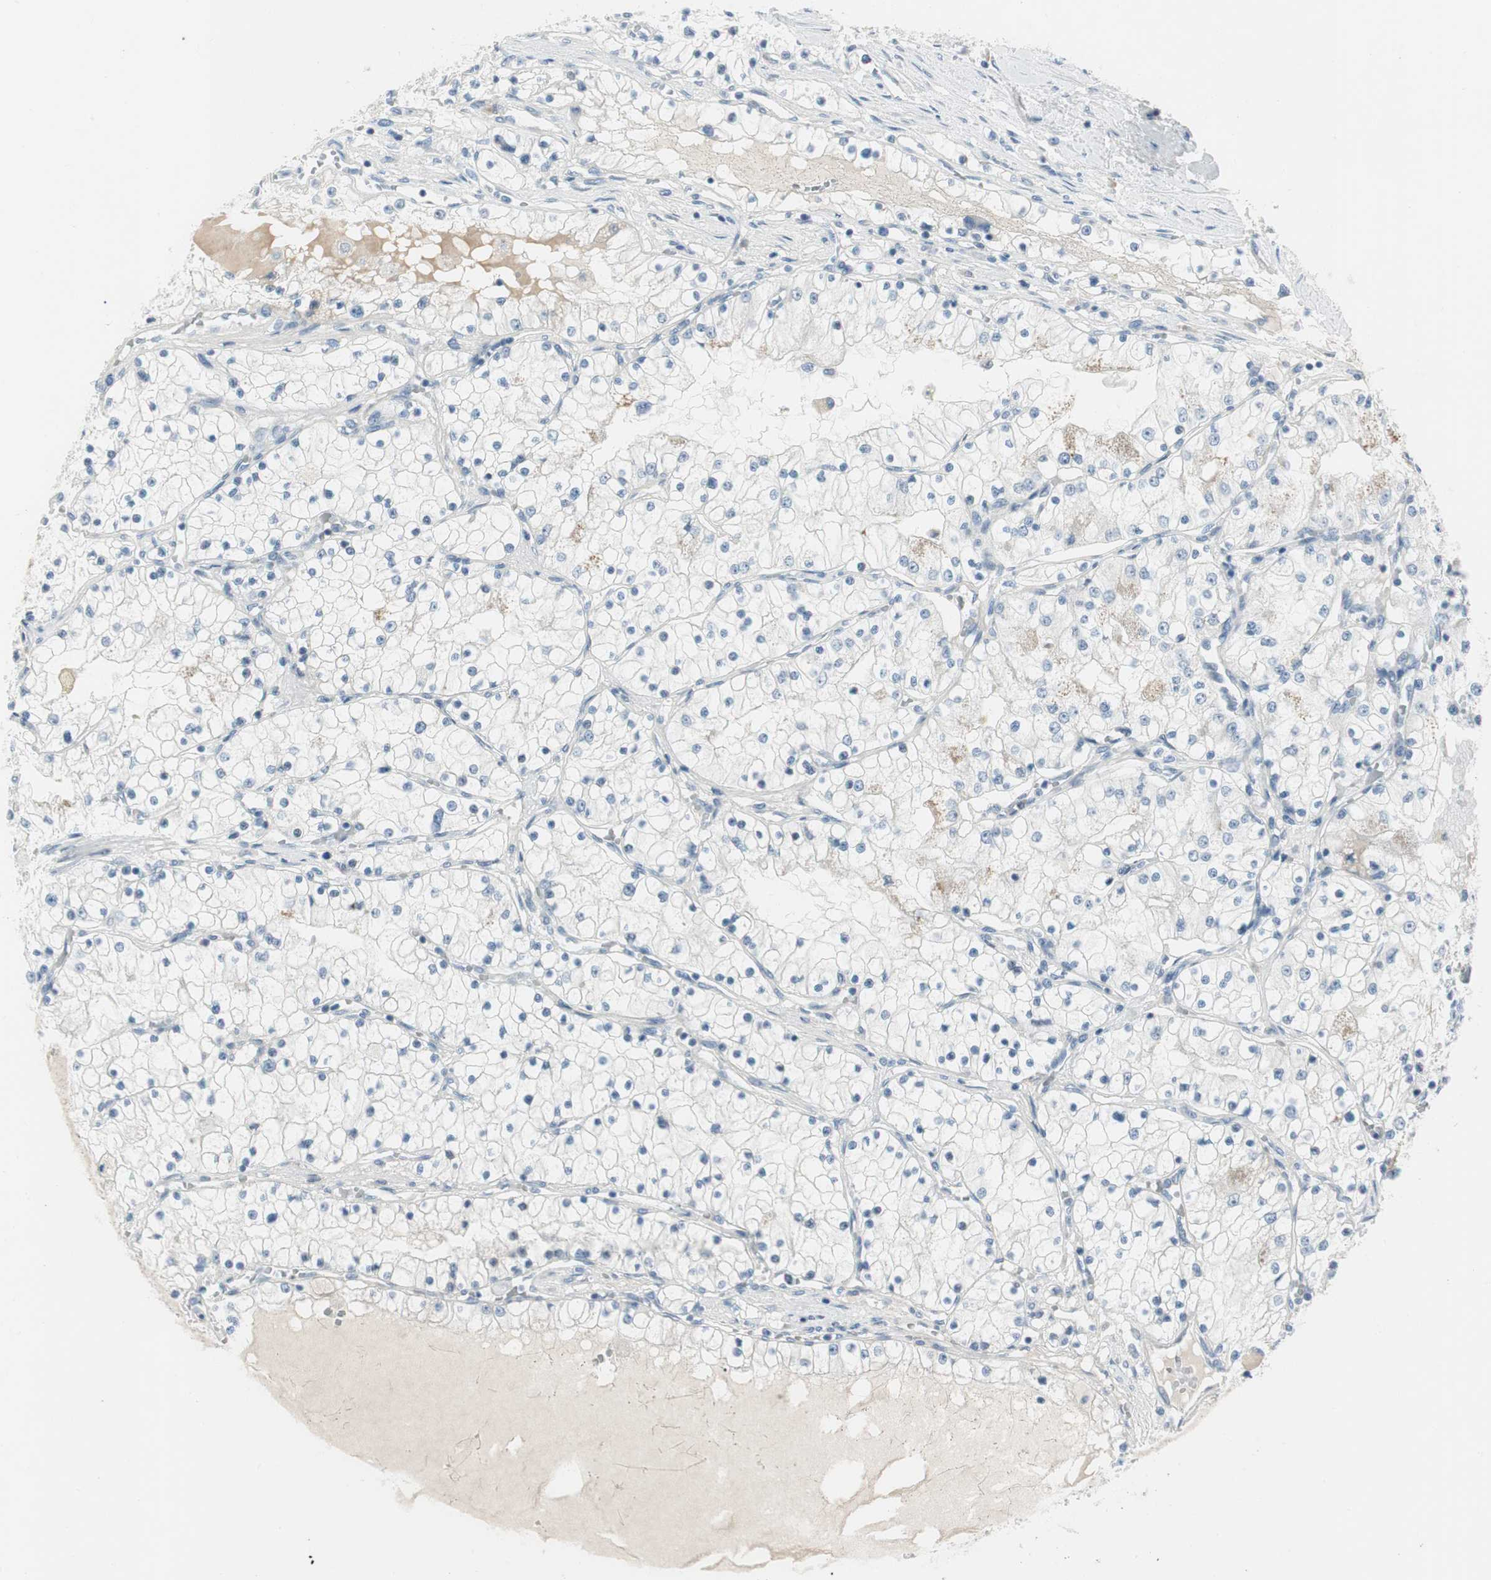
{"staining": {"intensity": "negative", "quantity": "none", "location": "none"}, "tissue": "renal cancer", "cell_type": "Tumor cells", "image_type": "cancer", "snomed": [{"axis": "morphology", "description": "Adenocarcinoma, NOS"}, {"axis": "topography", "description": "Kidney"}], "caption": "Renal cancer stained for a protein using IHC shows no positivity tumor cells.", "gene": "SPINK4", "patient": {"sex": "male", "age": 68}}